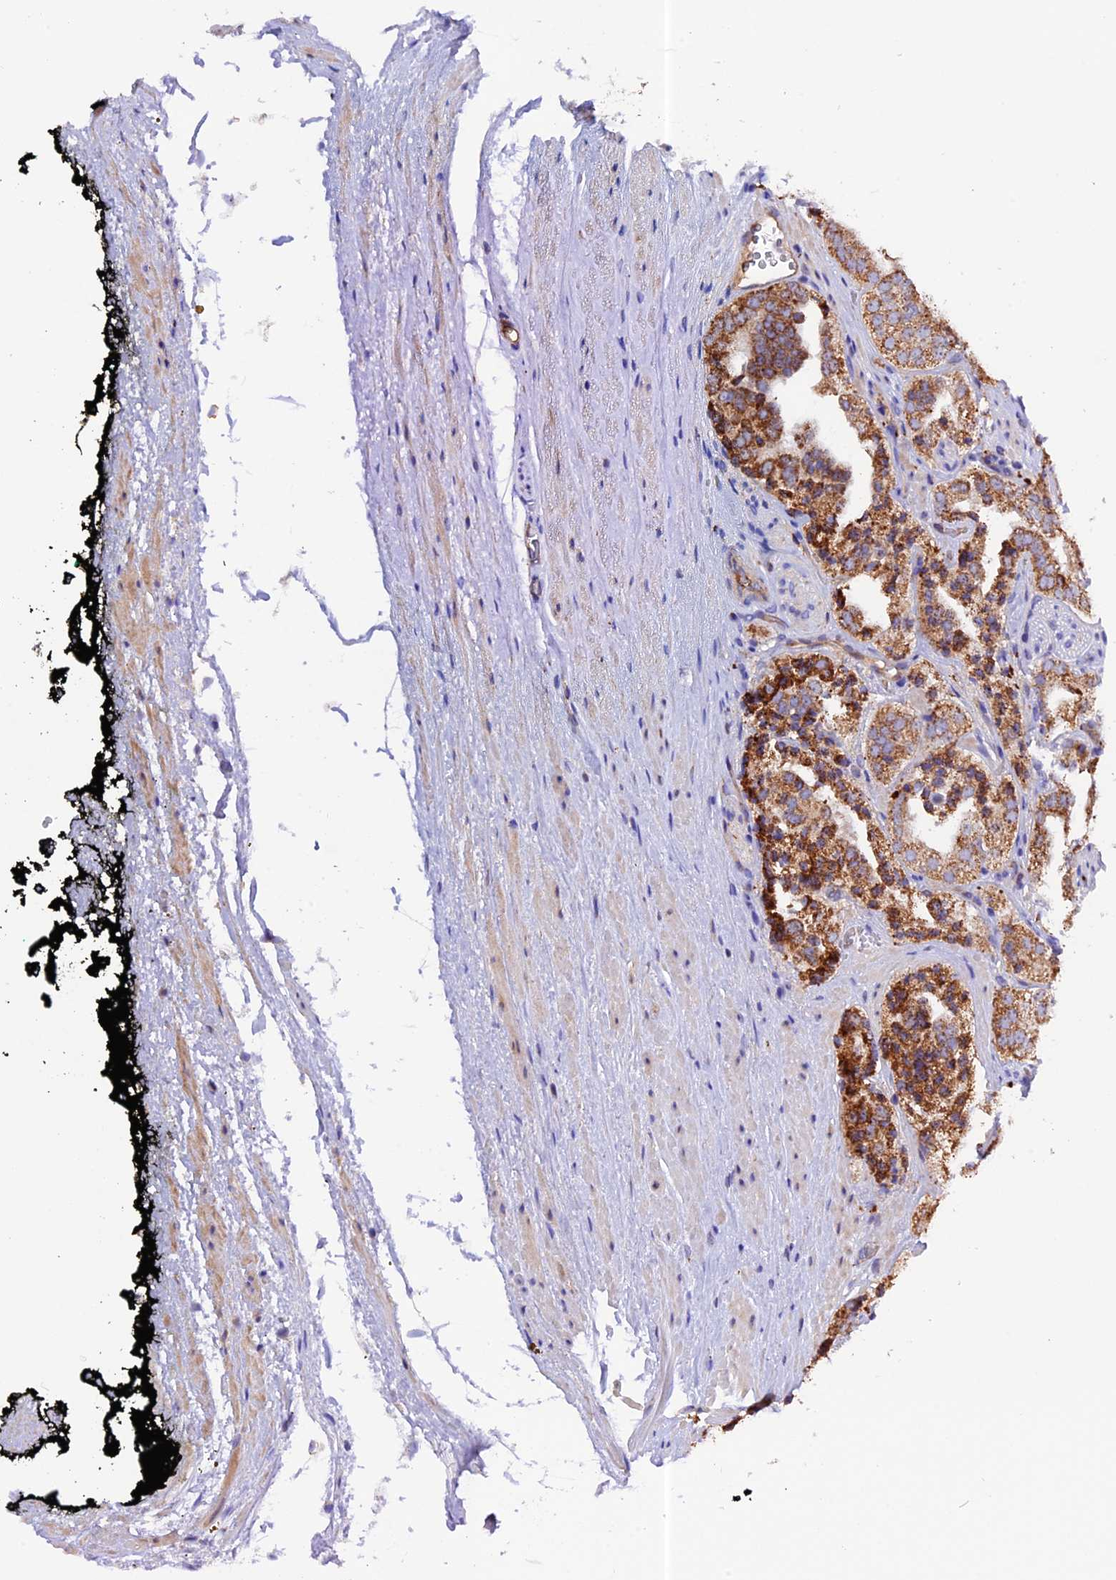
{"staining": {"intensity": "moderate", "quantity": ">75%", "location": "cytoplasmic/membranous"}, "tissue": "prostate cancer", "cell_type": "Tumor cells", "image_type": "cancer", "snomed": [{"axis": "morphology", "description": "Adenocarcinoma, High grade"}, {"axis": "topography", "description": "Prostate"}], "caption": "Tumor cells reveal medium levels of moderate cytoplasmic/membranous staining in approximately >75% of cells in adenocarcinoma (high-grade) (prostate).", "gene": "METTL22", "patient": {"sex": "male", "age": 71}}